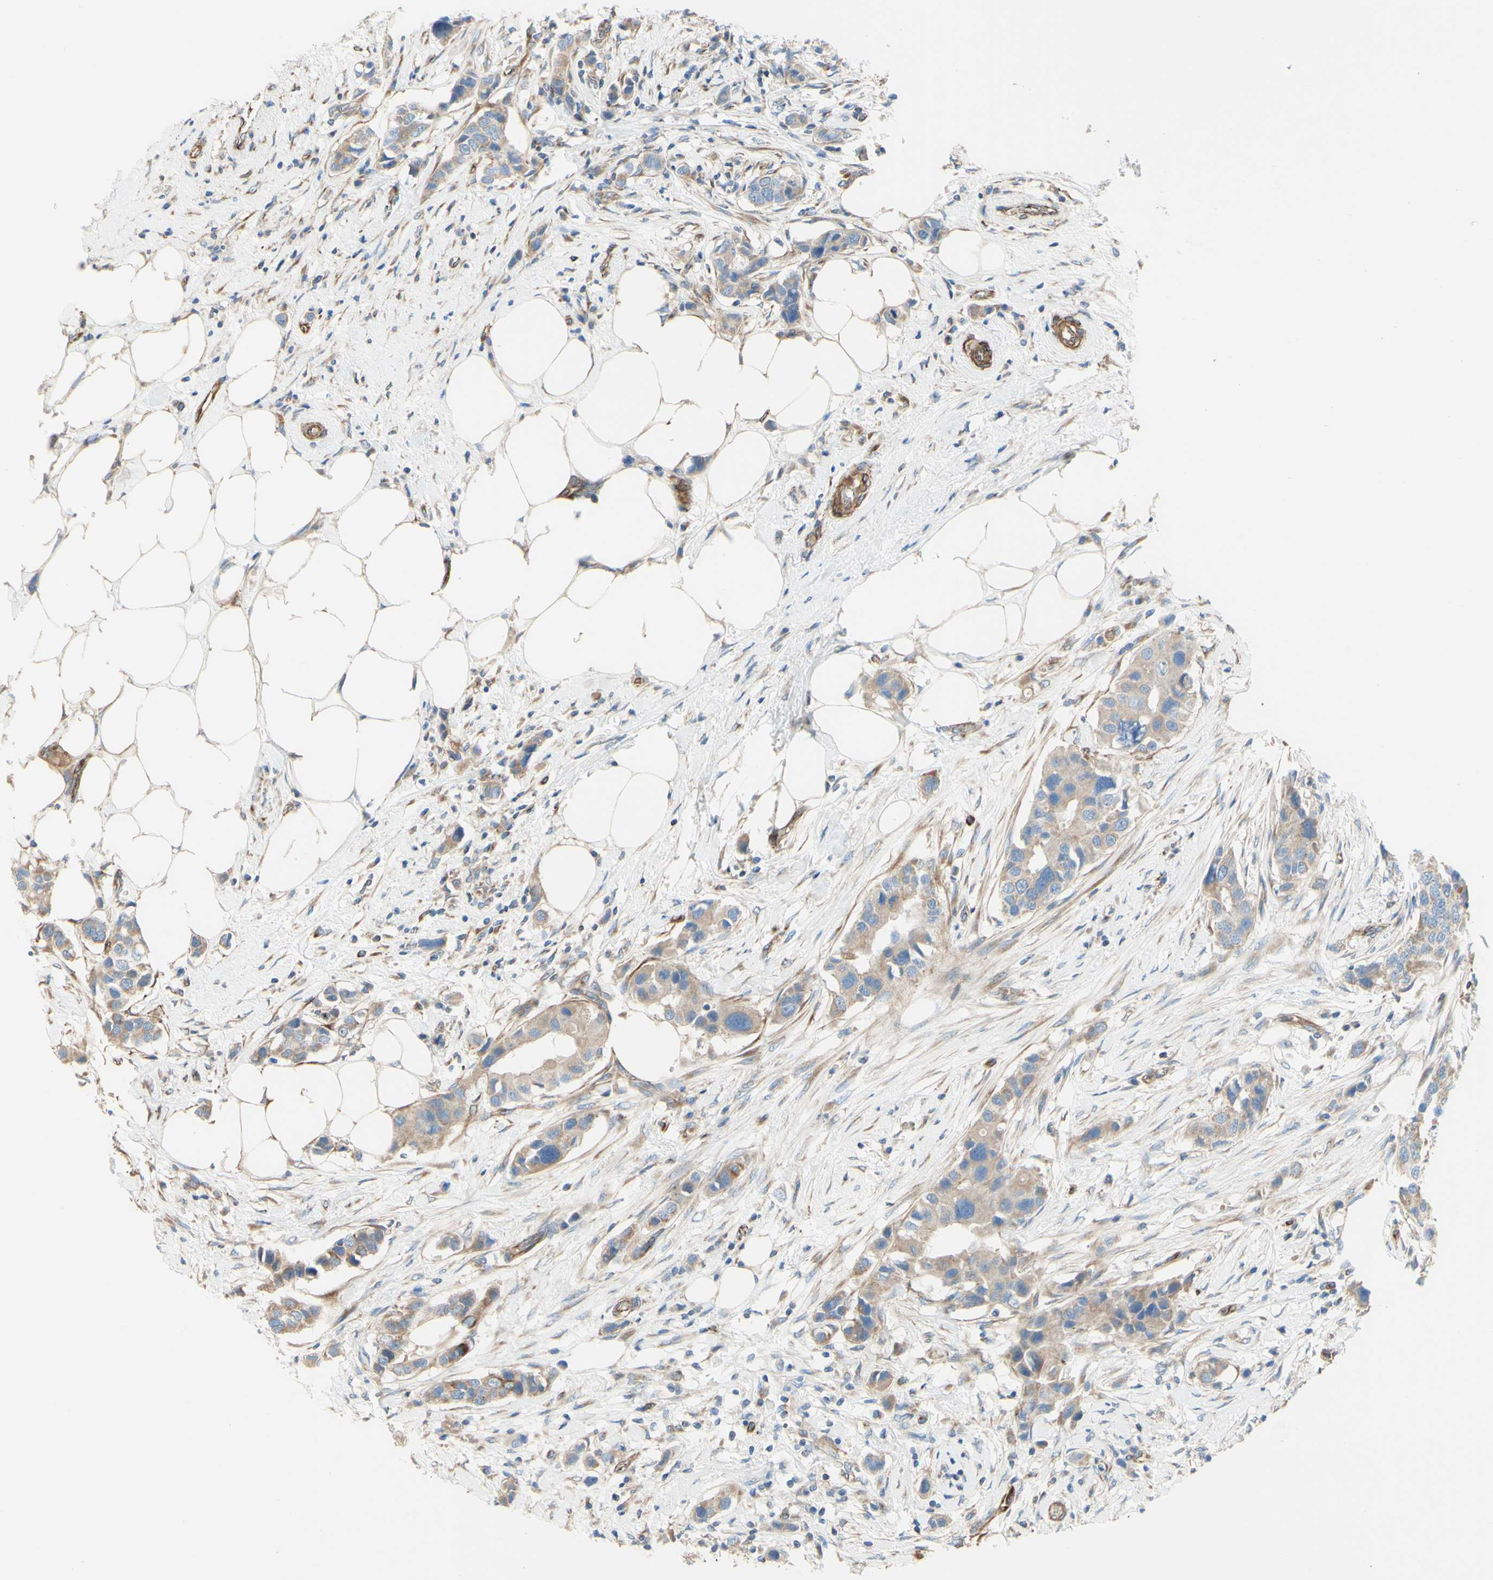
{"staining": {"intensity": "weak", "quantity": ">75%", "location": "cytoplasmic/membranous"}, "tissue": "breast cancer", "cell_type": "Tumor cells", "image_type": "cancer", "snomed": [{"axis": "morphology", "description": "Normal tissue, NOS"}, {"axis": "morphology", "description": "Duct carcinoma"}, {"axis": "topography", "description": "Breast"}], "caption": "Immunohistochemical staining of human breast intraductal carcinoma exhibits weak cytoplasmic/membranous protein positivity in approximately >75% of tumor cells.", "gene": "ENDOD1", "patient": {"sex": "female", "age": 50}}